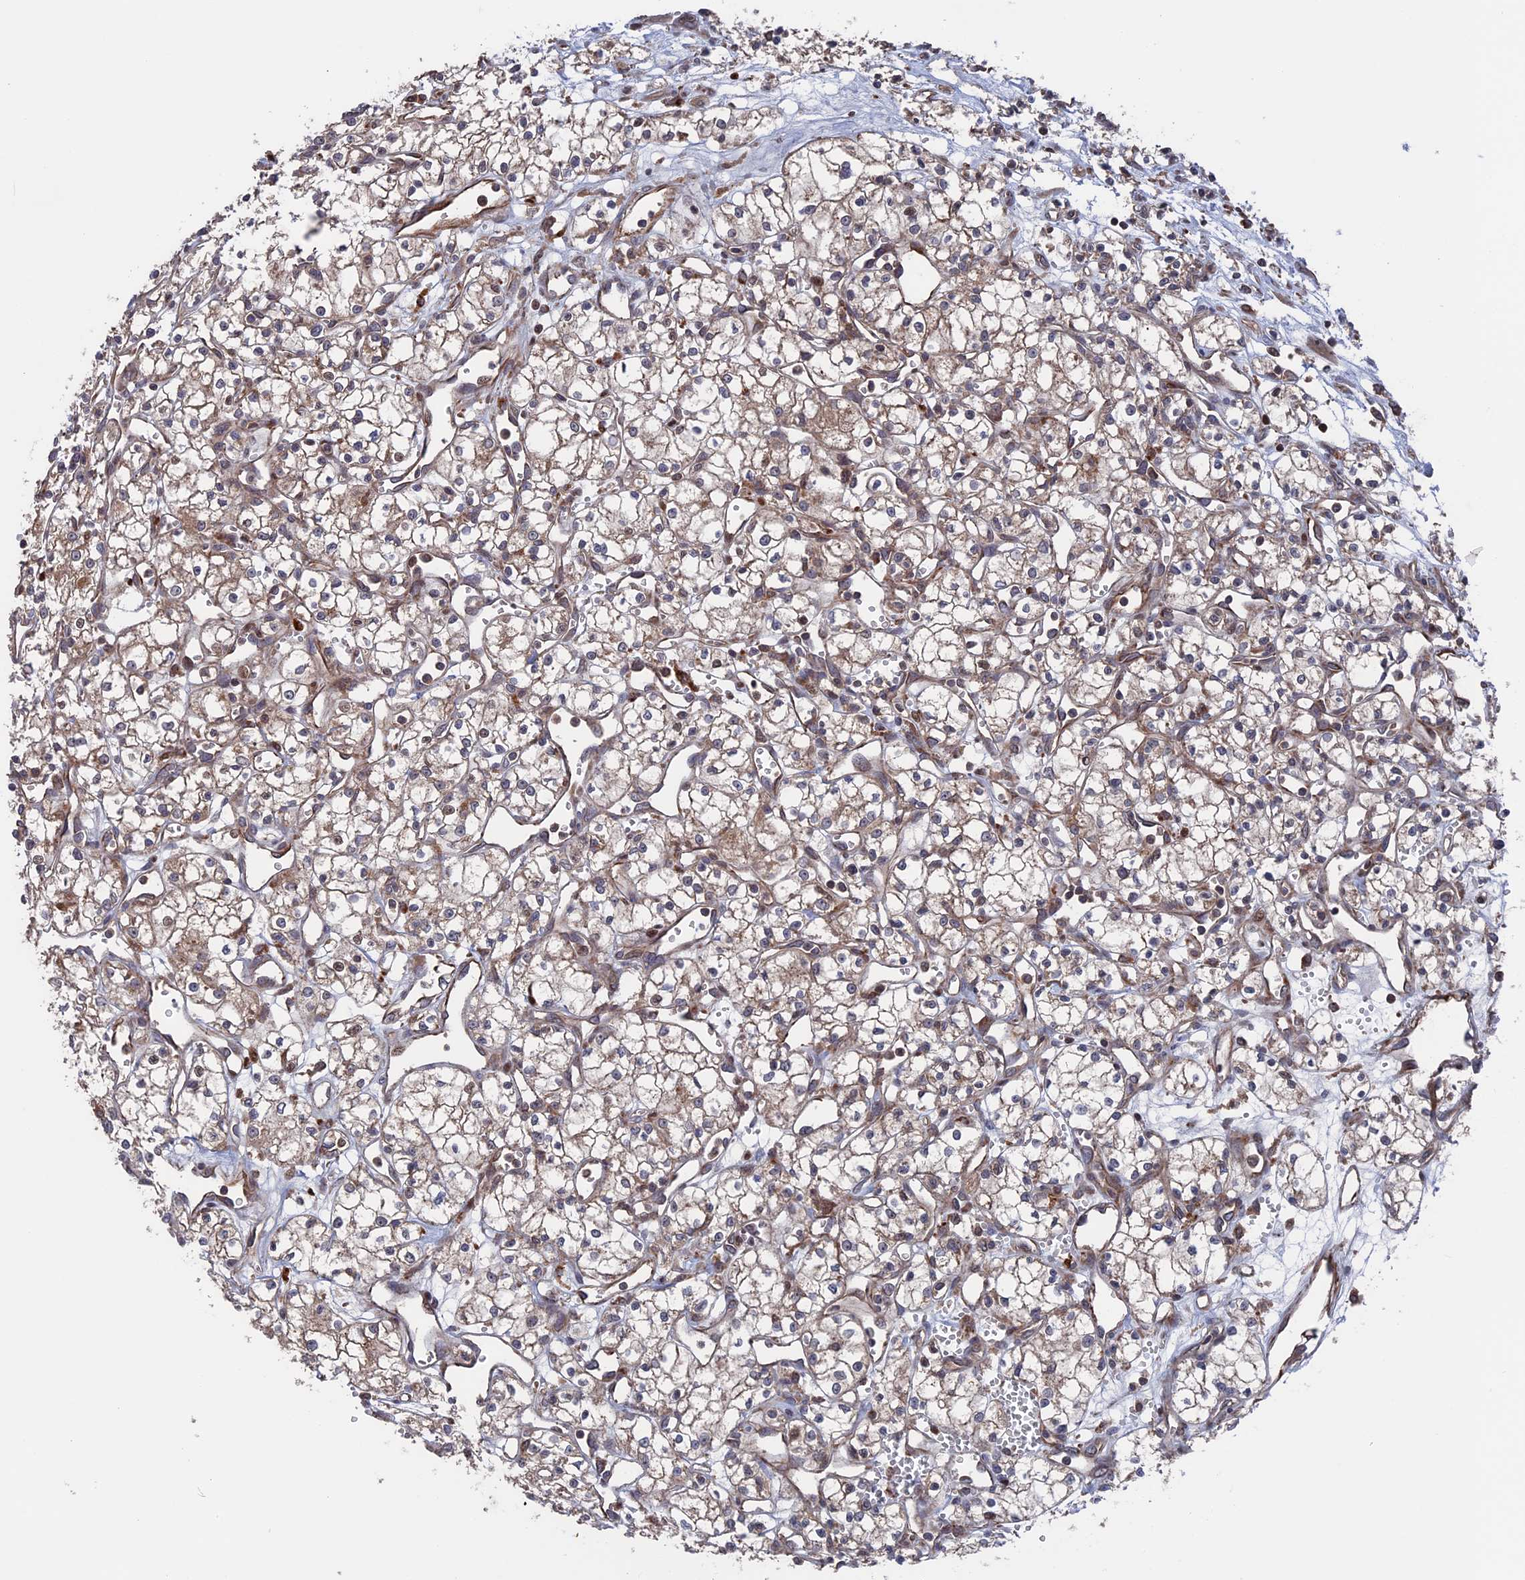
{"staining": {"intensity": "weak", "quantity": "<25%", "location": "cytoplasmic/membranous"}, "tissue": "renal cancer", "cell_type": "Tumor cells", "image_type": "cancer", "snomed": [{"axis": "morphology", "description": "Adenocarcinoma, NOS"}, {"axis": "topography", "description": "Kidney"}], "caption": "The IHC image has no significant positivity in tumor cells of renal adenocarcinoma tissue.", "gene": "PLA2G15", "patient": {"sex": "male", "age": 59}}